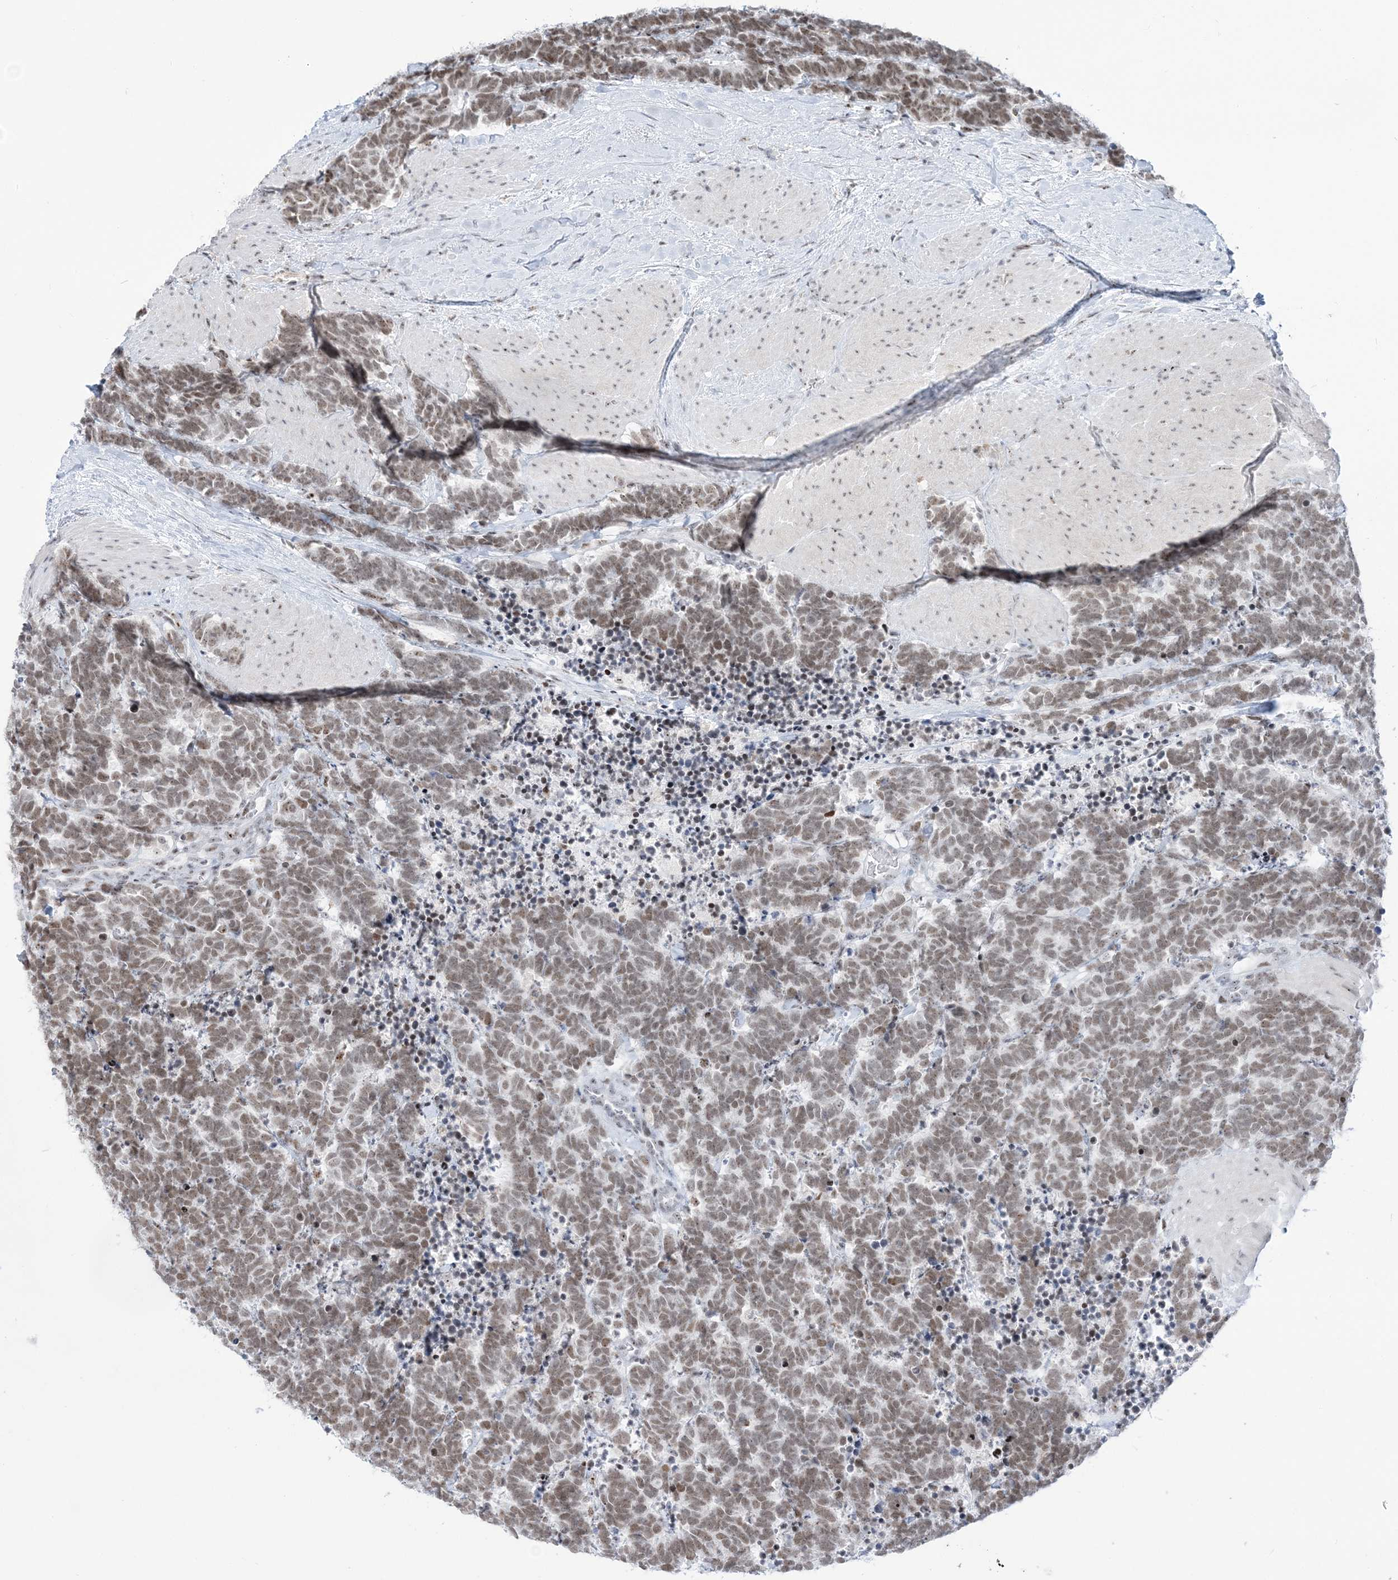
{"staining": {"intensity": "weak", "quantity": ">75%", "location": "nuclear"}, "tissue": "carcinoid", "cell_type": "Tumor cells", "image_type": "cancer", "snomed": [{"axis": "morphology", "description": "Carcinoma, NOS"}, {"axis": "morphology", "description": "Carcinoid, malignant, NOS"}, {"axis": "topography", "description": "Urinary bladder"}], "caption": "A high-resolution micrograph shows IHC staining of carcinoma, which reveals weak nuclear positivity in approximately >75% of tumor cells. (DAB = brown stain, brightfield microscopy at high magnification).", "gene": "DDX21", "patient": {"sex": "male", "age": 57}}